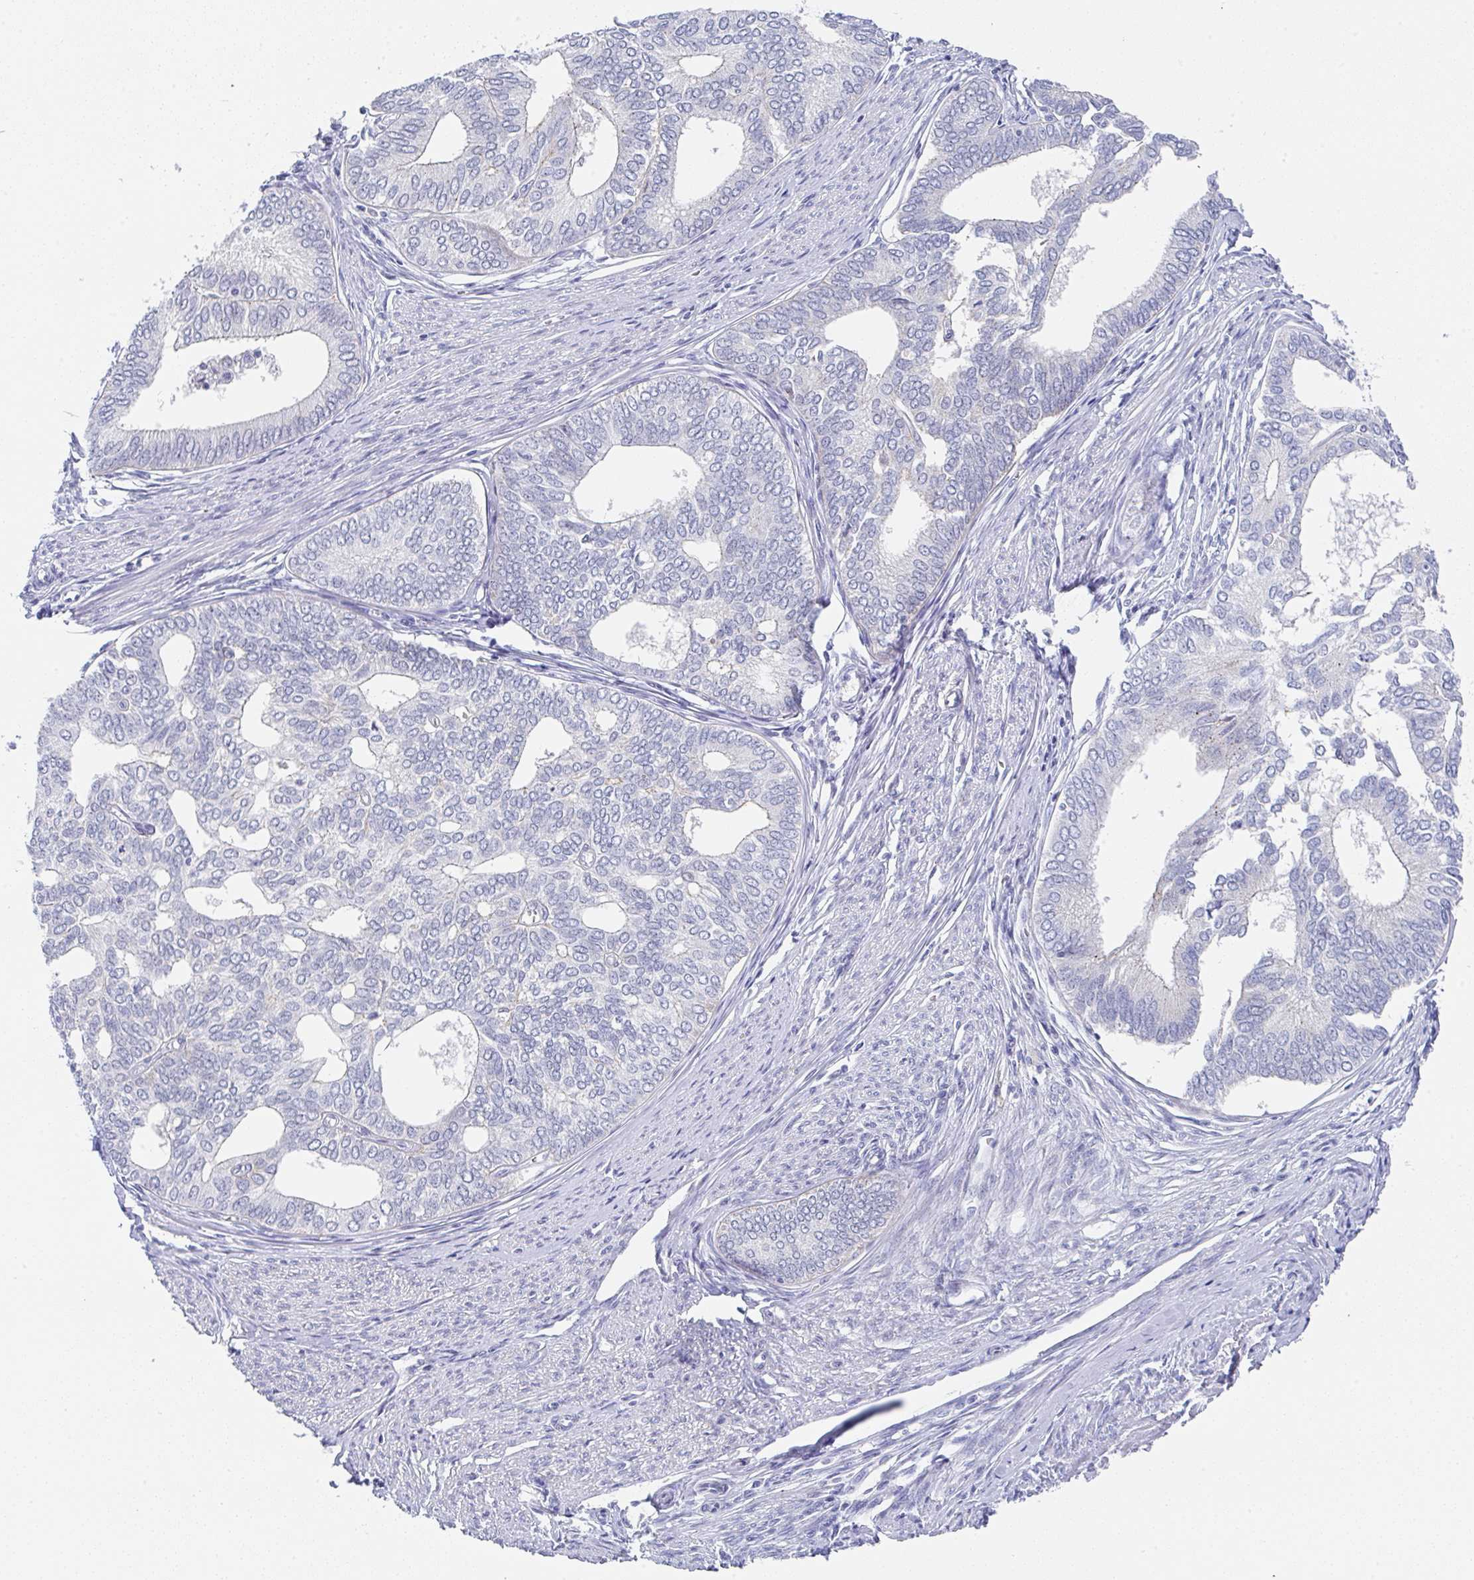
{"staining": {"intensity": "negative", "quantity": "none", "location": "none"}, "tissue": "endometrial cancer", "cell_type": "Tumor cells", "image_type": "cancer", "snomed": [{"axis": "morphology", "description": "Adenocarcinoma, NOS"}, {"axis": "topography", "description": "Endometrium"}], "caption": "Histopathology image shows no protein staining in tumor cells of endometrial cancer tissue.", "gene": "TNFRSF8", "patient": {"sex": "female", "age": 75}}